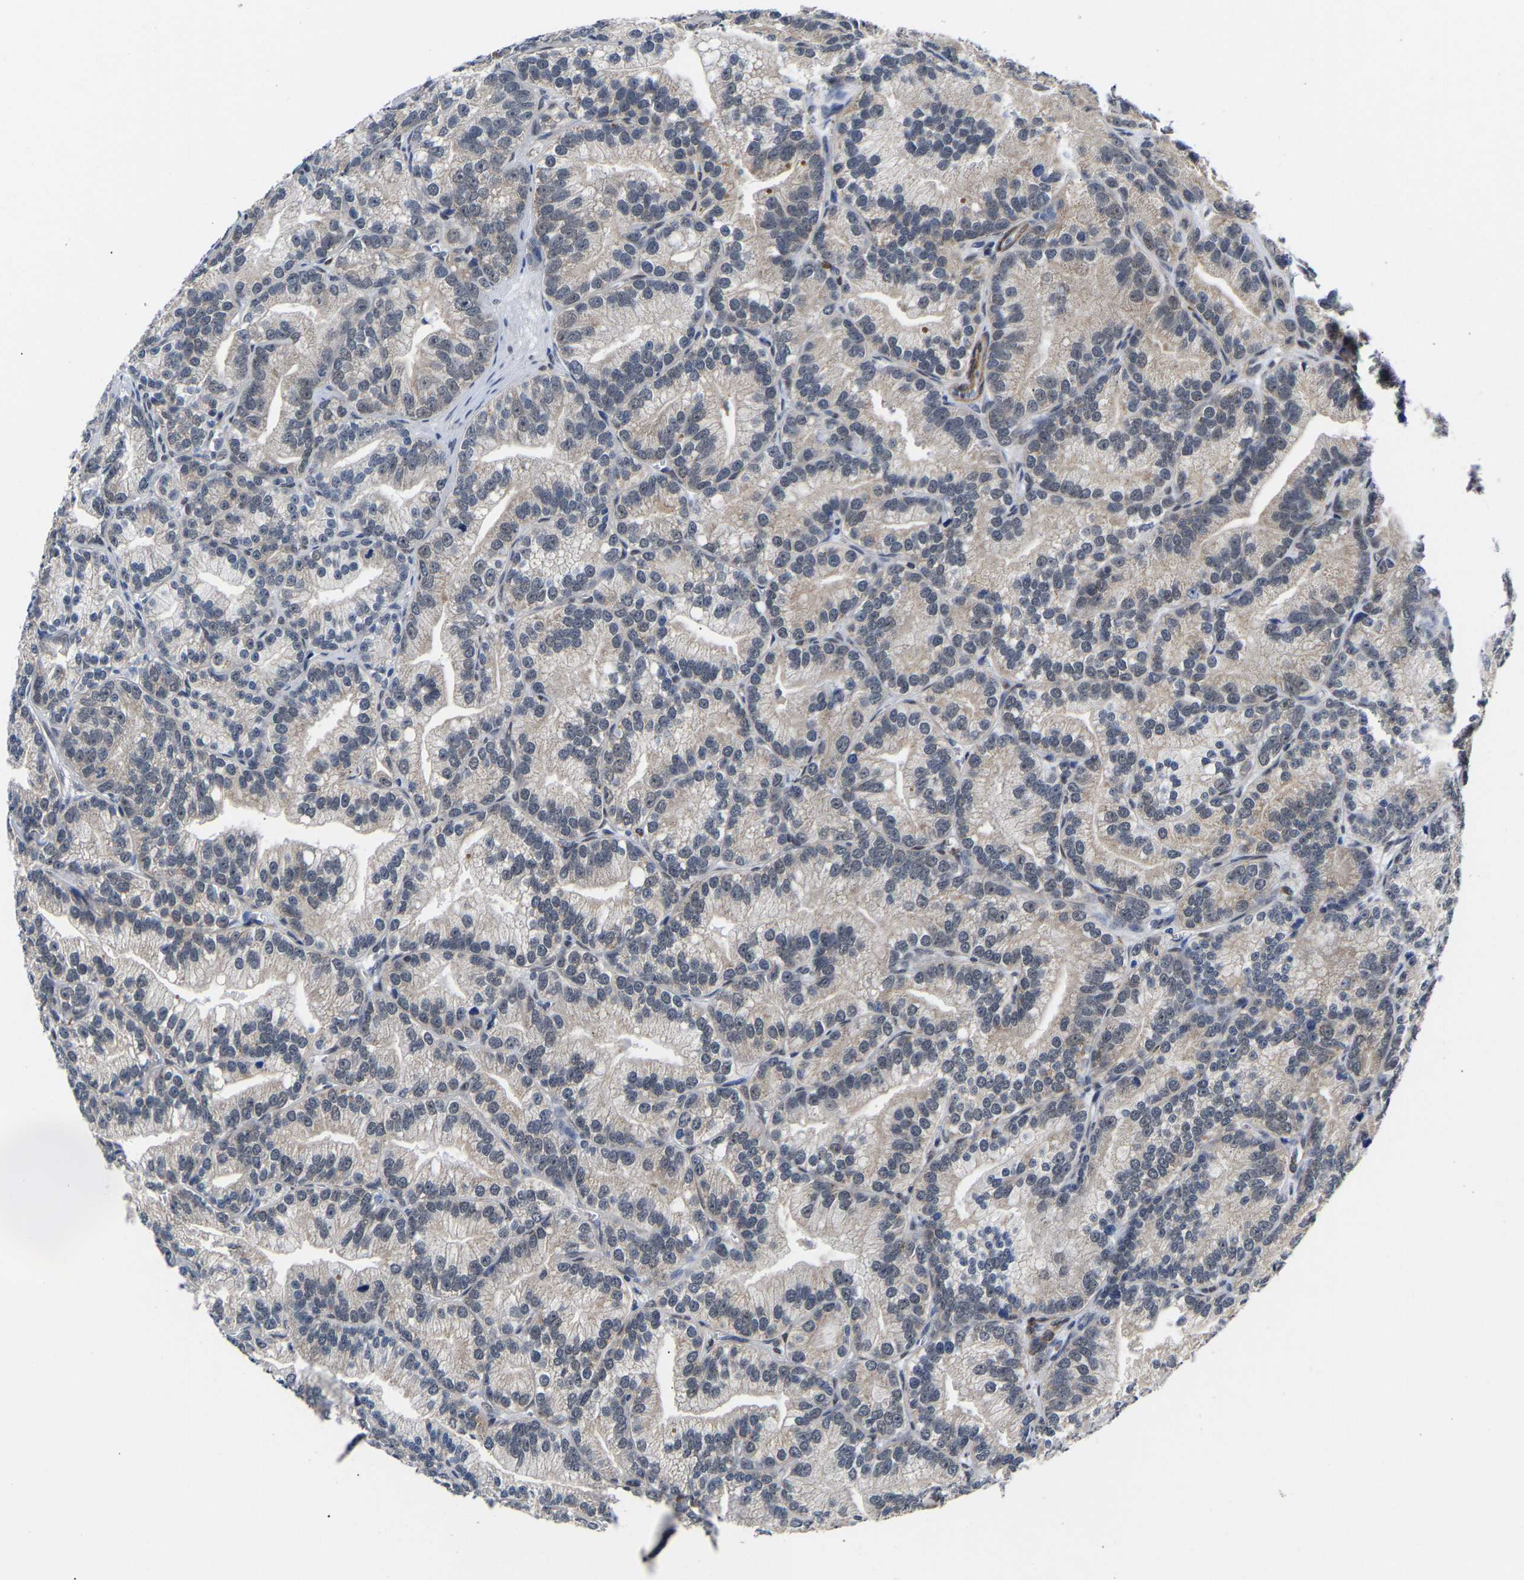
{"staining": {"intensity": "weak", "quantity": "<25%", "location": "cytoplasmic/membranous"}, "tissue": "prostate cancer", "cell_type": "Tumor cells", "image_type": "cancer", "snomed": [{"axis": "morphology", "description": "Adenocarcinoma, Low grade"}, {"axis": "topography", "description": "Prostate"}], "caption": "Human prostate adenocarcinoma (low-grade) stained for a protein using immunohistochemistry (IHC) demonstrates no staining in tumor cells.", "gene": "METTL16", "patient": {"sex": "male", "age": 89}}